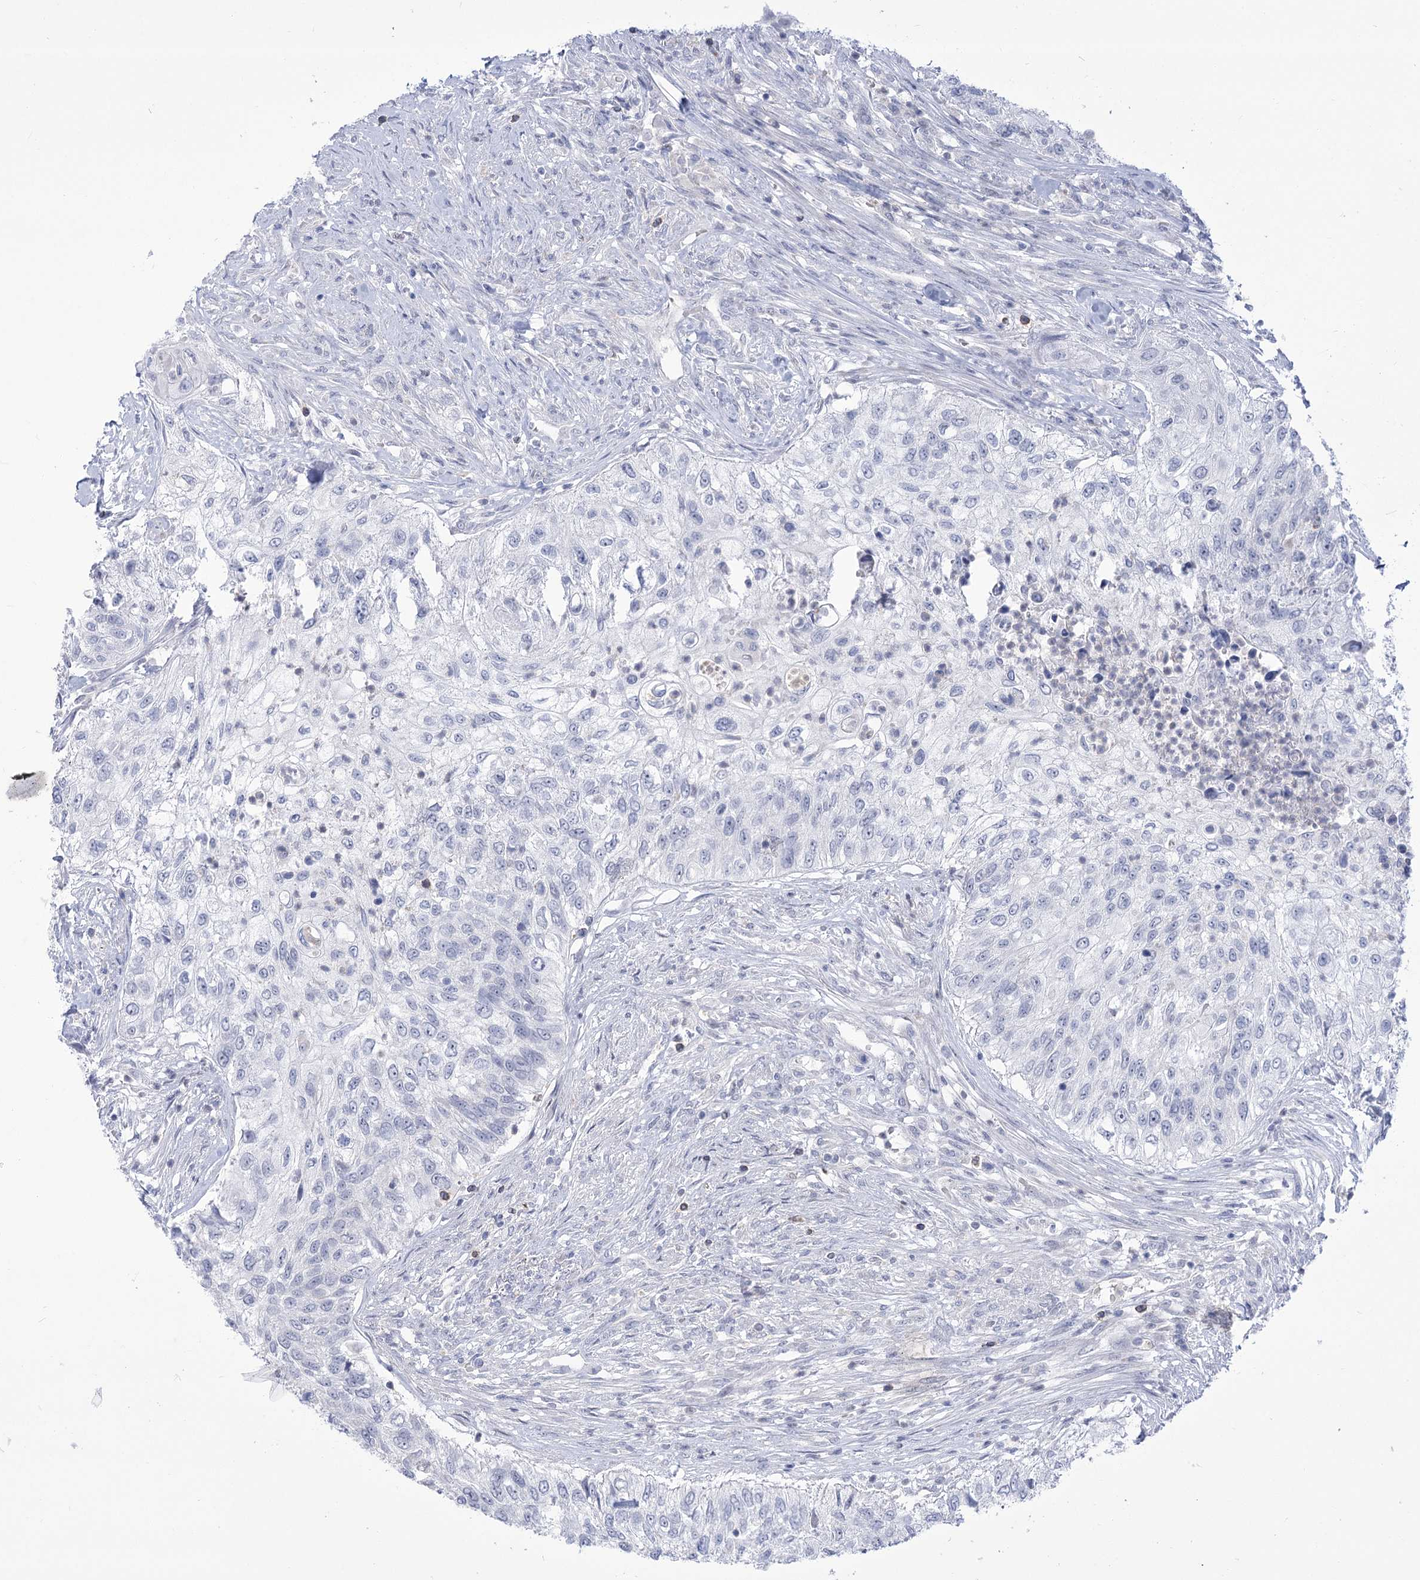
{"staining": {"intensity": "negative", "quantity": "none", "location": "none"}, "tissue": "urothelial cancer", "cell_type": "Tumor cells", "image_type": "cancer", "snomed": [{"axis": "morphology", "description": "Urothelial carcinoma, High grade"}, {"axis": "topography", "description": "Urinary bladder"}], "caption": "Immunohistochemistry (IHC) micrograph of neoplastic tissue: human high-grade urothelial carcinoma stained with DAB (3,3'-diaminobenzidine) demonstrates no significant protein expression in tumor cells.", "gene": "BEND7", "patient": {"sex": "female", "age": 60}}